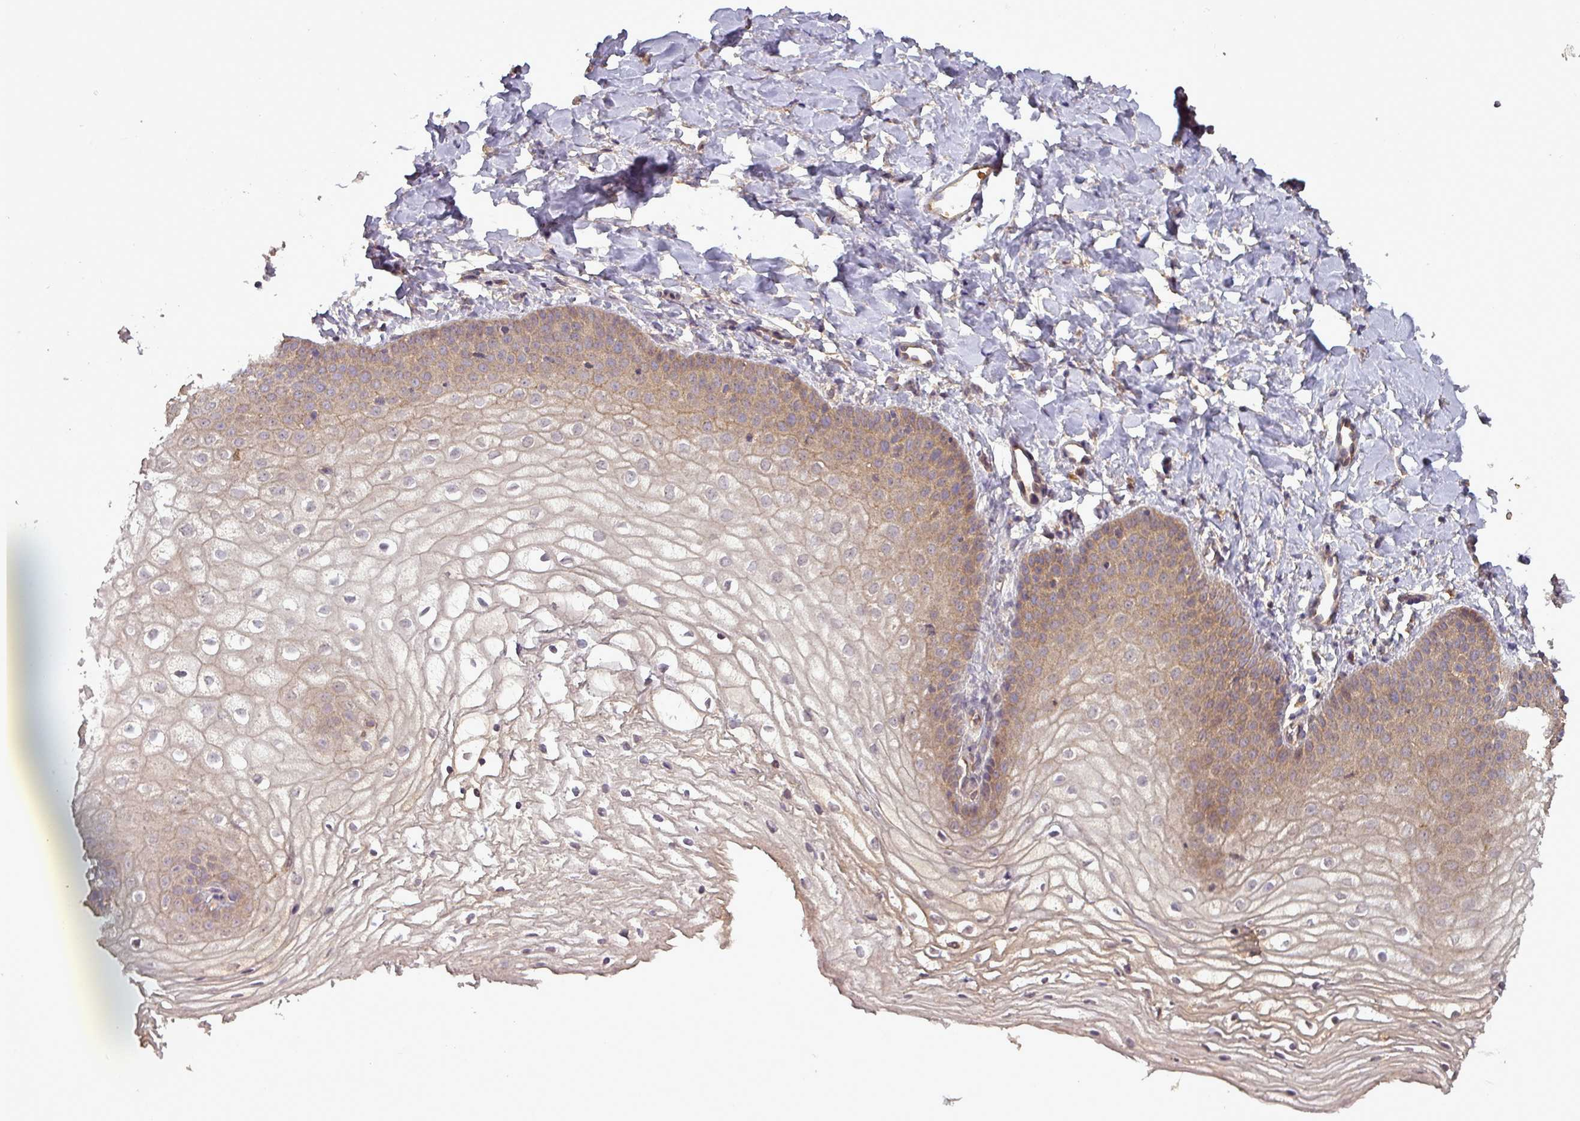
{"staining": {"intensity": "moderate", "quantity": "25%-75%", "location": "cytoplasmic/membranous,nuclear"}, "tissue": "vagina", "cell_type": "Squamous epithelial cells", "image_type": "normal", "snomed": [{"axis": "morphology", "description": "Normal tissue, NOS"}, {"axis": "topography", "description": "Vagina"}], "caption": "Benign vagina reveals moderate cytoplasmic/membranous,nuclear expression in approximately 25%-75% of squamous epithelial cells.", "gene": "NT5C3A", "patient": {"sex": "female", "age": 68}}